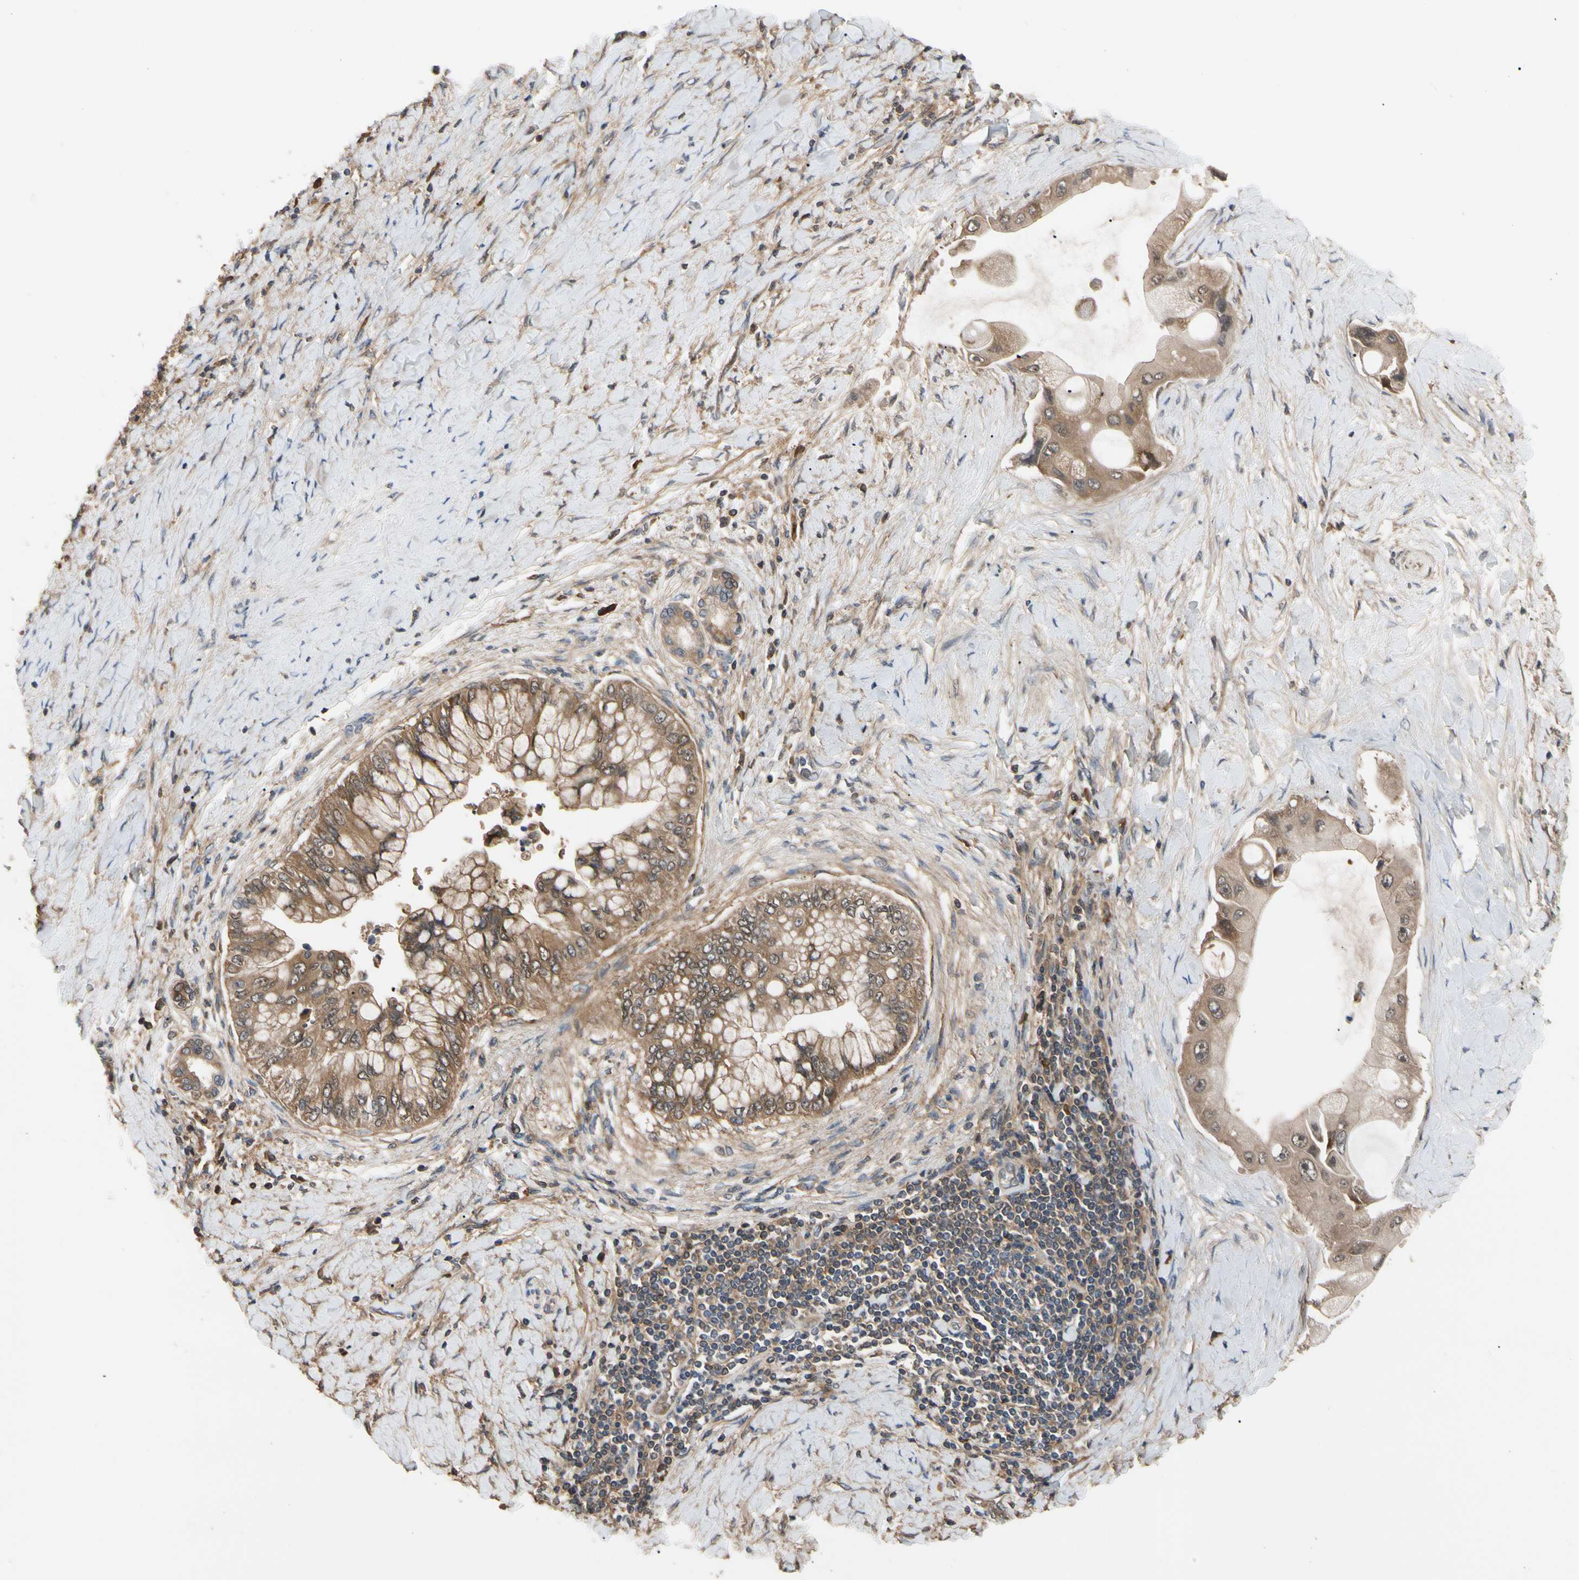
{"staining": {"intensity": "moderate", "quantity": ">75%", "location": "cytoplasmic/membranous"}, "tissue": "liver cancer", "cell_type": "Tumor cells", "image_type": "cancer", "snomed": [{"axis": "morphology", "description": "Normal tissue, NOS"}, {"axis": "morphology", "description": "Cholangiocarcinoma"}, {"axis": "topography", "description": "Liver"}, {"axis": "topography", "description": "Peripheral nerve tissue"}], "caption": "This is a photomicrograph of immunohistochemistry staining of cholangiocarcinoma (liver), which shows moderate staining in the cytoplasmic/membranous of tumor cells.", "gene": "CYTIP", "patient": {"sex": "male", "age": 50}}